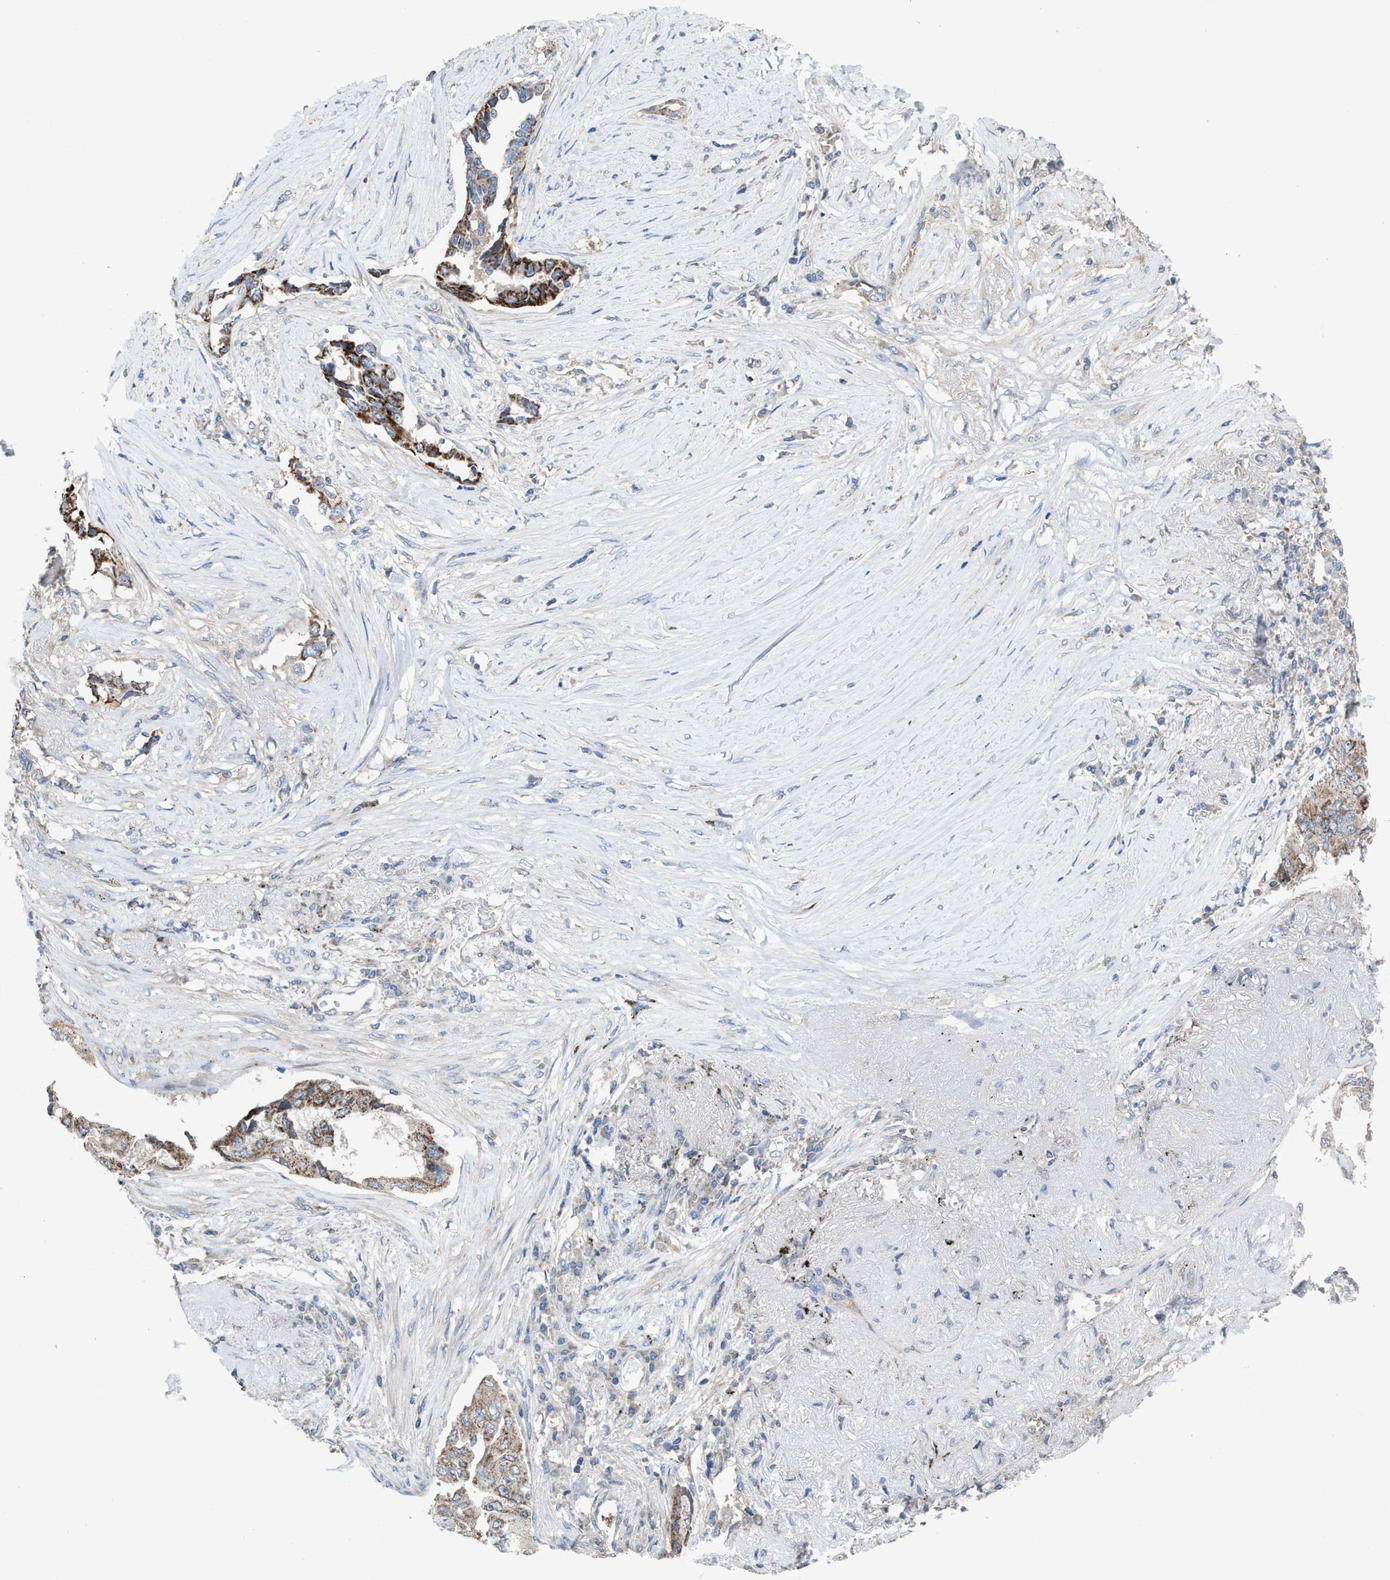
{"staining": {"intensity": "moderate", "quantity": ">75%", "location": "cytoplasmic/membranous"}, "tissue": "lung cancer", "cell_type": "Tumor cells", "image_type": "cancer", "snomed": [{"axis": "morphology", "description": "Adenocarcinoma, NOS"}, {"axis": "topography", "description": "Lung"}], "caption": "Immunohistochemistry (DAB (3,3'-diaminobenzidine)) staining of lung adenocarcinoma displays moderate cytoplasmic/membranous protein positivity in approximately >75% of tumor cells. Immunohistochemistry stains the protein of interest in brown and the nuclei are stained blue.", "gene": "MRM1", "patient": {"sex": "female", "age": 51}}